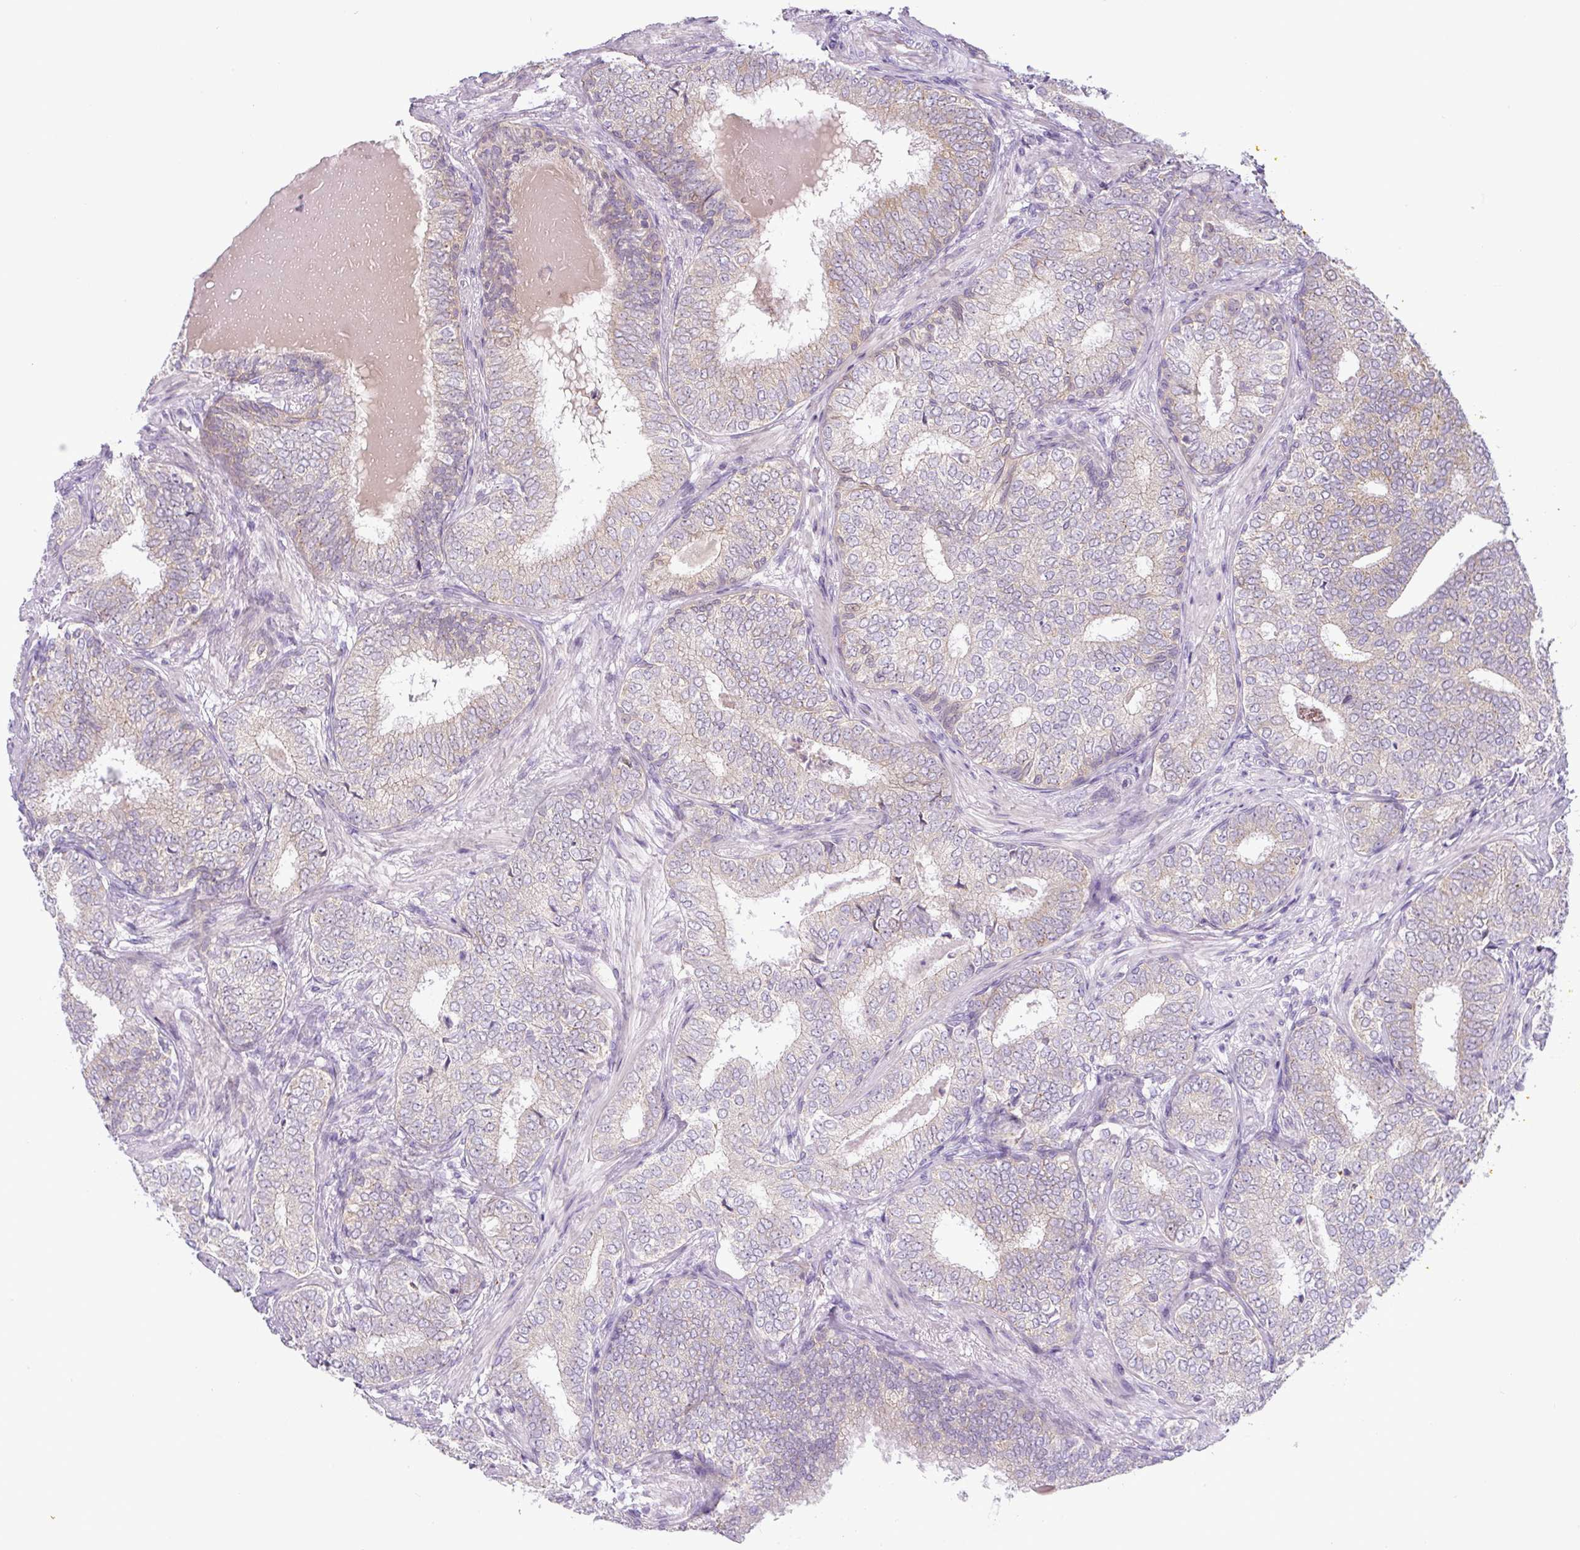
{"staining": {"intensity": "weak", "quantity": "25%-75%", "location": "cytoplasmic/membranous"}, "tissue": "prostate cancer", "cell_type": "Tumor cells", "image_type": "cancer", "snomed": [{"axis": "morphology", "description": "Adenocarcinoma, High grade"}, {"axis": "topography", "description": "Prostate"}], "caption": "Prostate cancer (adenocarcinoma (high-grade)) stained with immunohistochemistry (IHC) exhibits weak cytoplasmic/membranous staining in approximately 25%-75% of tumor cells. The staining is performed using DAB brown chromogen to label protein expression. The nuclei are counter-stained blue using hematoxylin.", "gene": "ADAMTS19", "patient": {"sex": "male", "age": 72}}